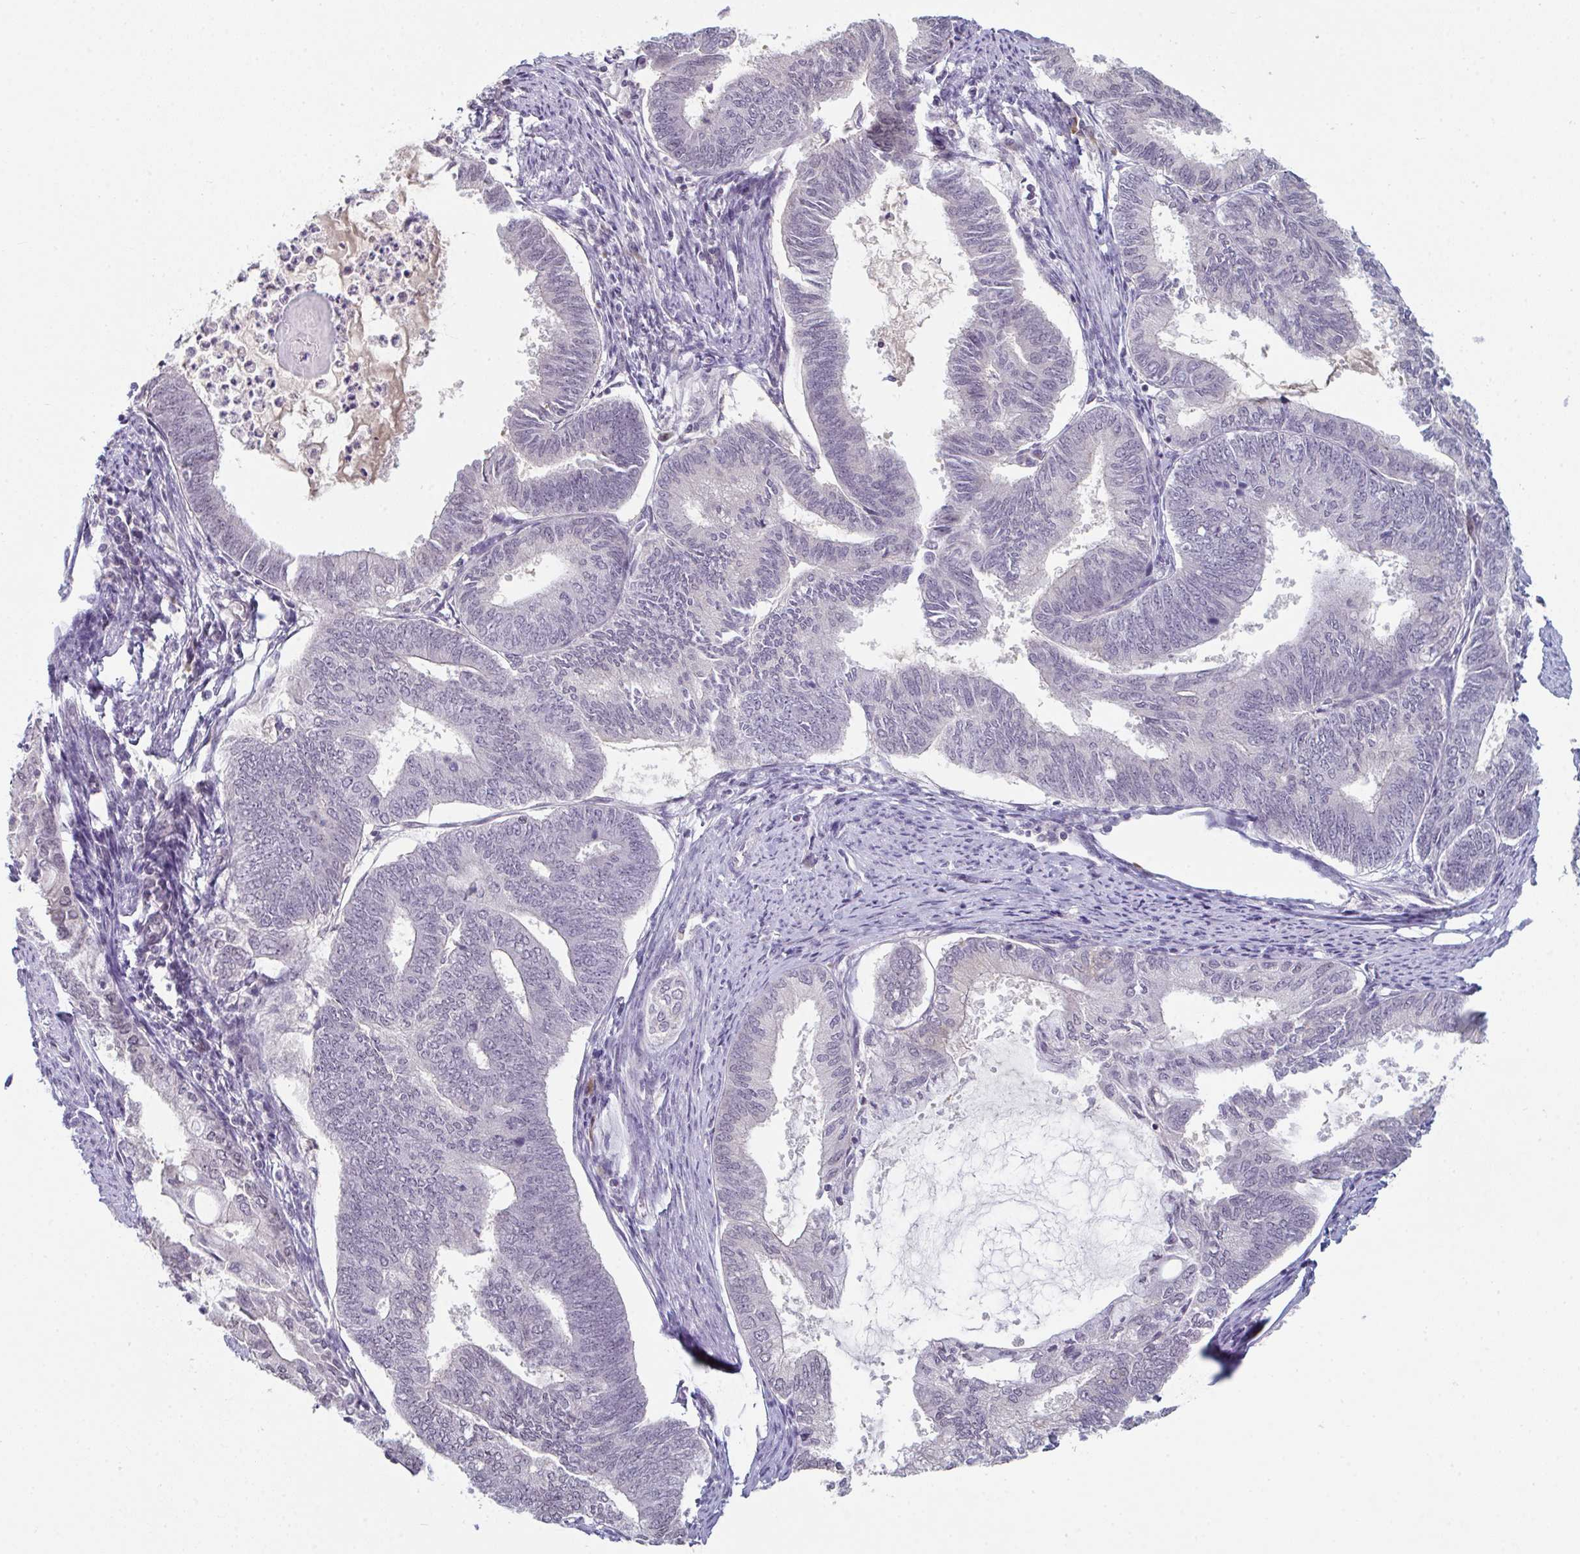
{"staining": {"intensity": "negative", "quantity": "none", "location": "none"}, "tissue": "endometrial cancer", "cell_type": "Tumor cells", "image_type": "cancer", "snomed": [{"axis": "morphology", "description": "Adenocarcinoma, NOS"}, {"axis": "topography", "description": "Endometrium"}], "caption": "Immunohistochemistry (IHC) of adenocarcinoma (endometrial) demonstrates no positivity in tumor cells.", "gene": "ZNF214", "patient": {"sex": "female", "age": 86}}